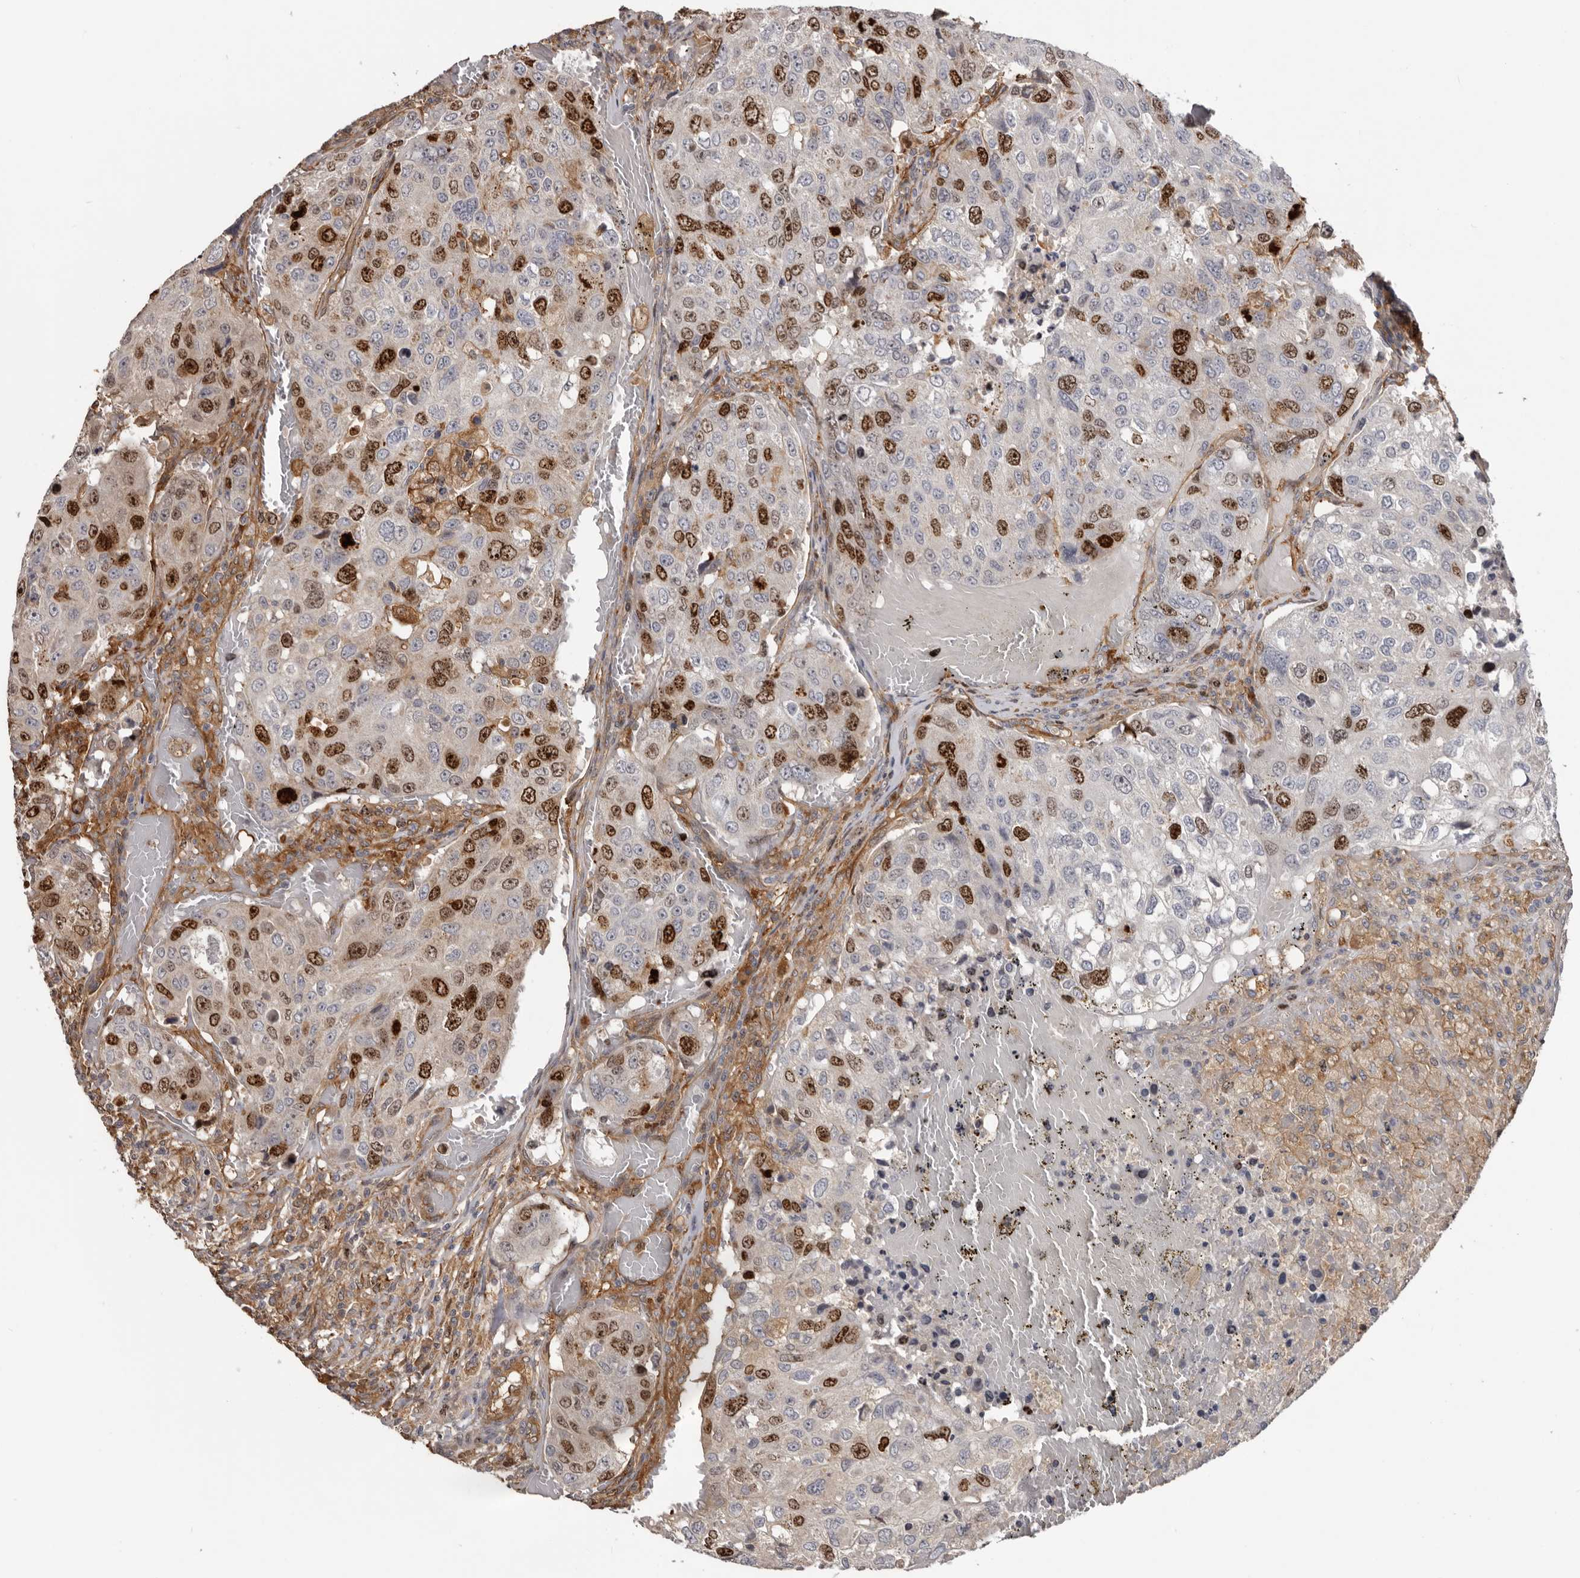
{"staining": {"intensity": "strong", "quantity": "25%-75%", "location": "nuclear"}, "tissue": "urothelial cancer", "cell_type": "Tumor cells", "image_type": "cancer", "snomed": [{"axis": "morphology", "description": "Urothelial carcinoma, High grade"}, {"axis": "topography", "description": "Lymph node"}, {"axis": "topography", "description": "Urinary bladder"}], "caption": "Protein staining by immunohistochemistry (IHC) displays strong nuclear positivity in approximately 25%-75% of tumor cells in urothelial cancer. (Stains: DAB in brown, nuclei in blue, Microscopy: brightfield microscopy at high magnification).", "gene": "CDCA8", "patient": {"sex": "male", "age": 51}}